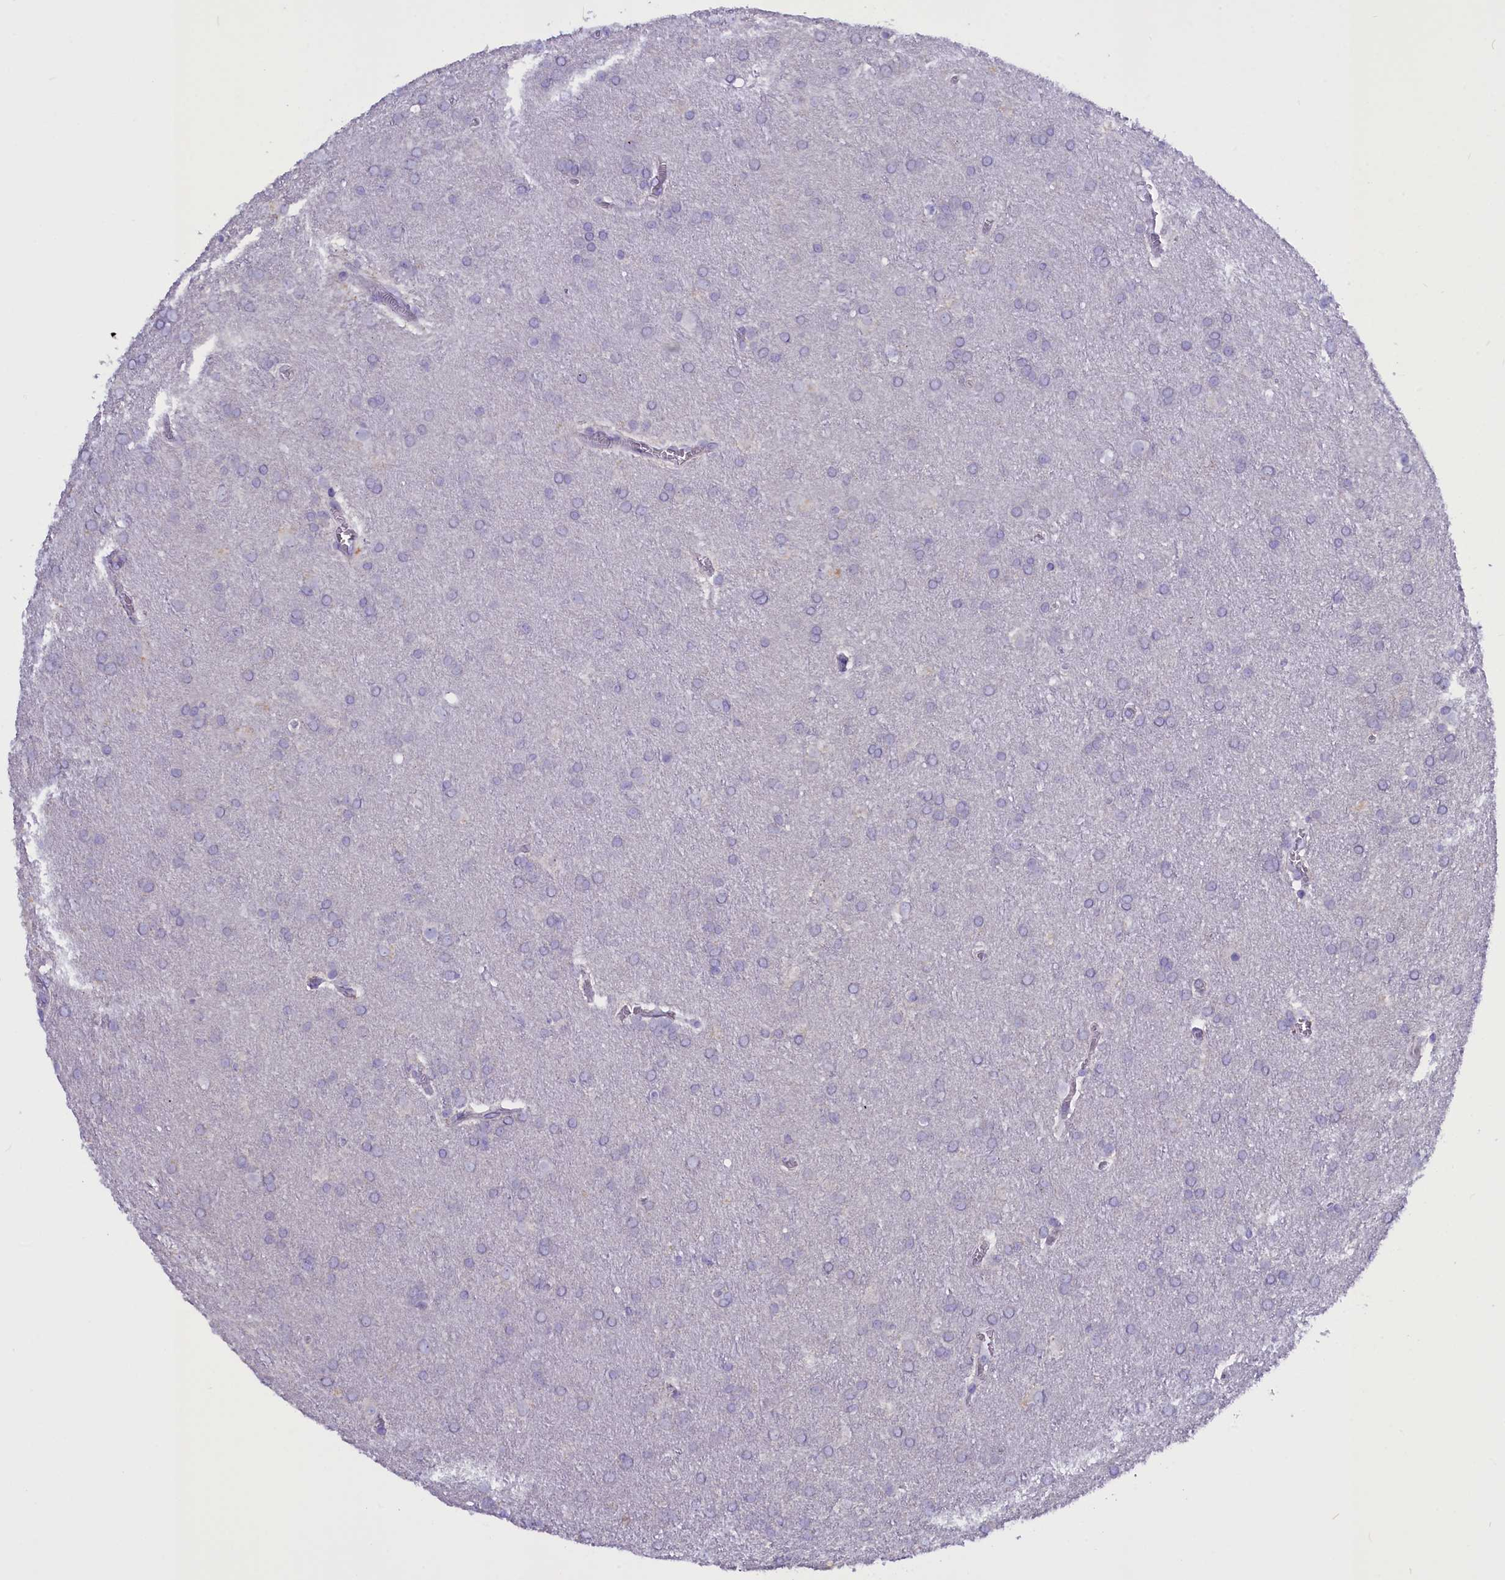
{"staining": {"intensity": "negative", "quantity": "none", "location": "none"}, "tissue": "glioma", "cell_type": "Tumor cells", "image_type": "cancer", "snomed": [{"axis": "morphology", "description": "Glioma, malignant, Low grade"}, {"axis": "topography", "description": "Brain"}], "caption": "Immunohistochemistry micrograph of neoplastic tissue: glioma stained with DAB displays no significant protein positivity in tumor cells. (DAB IHC with hematoxylin counter stain).", "gene": "RTTN", "patient": {"sex": "female", "age": 32}}